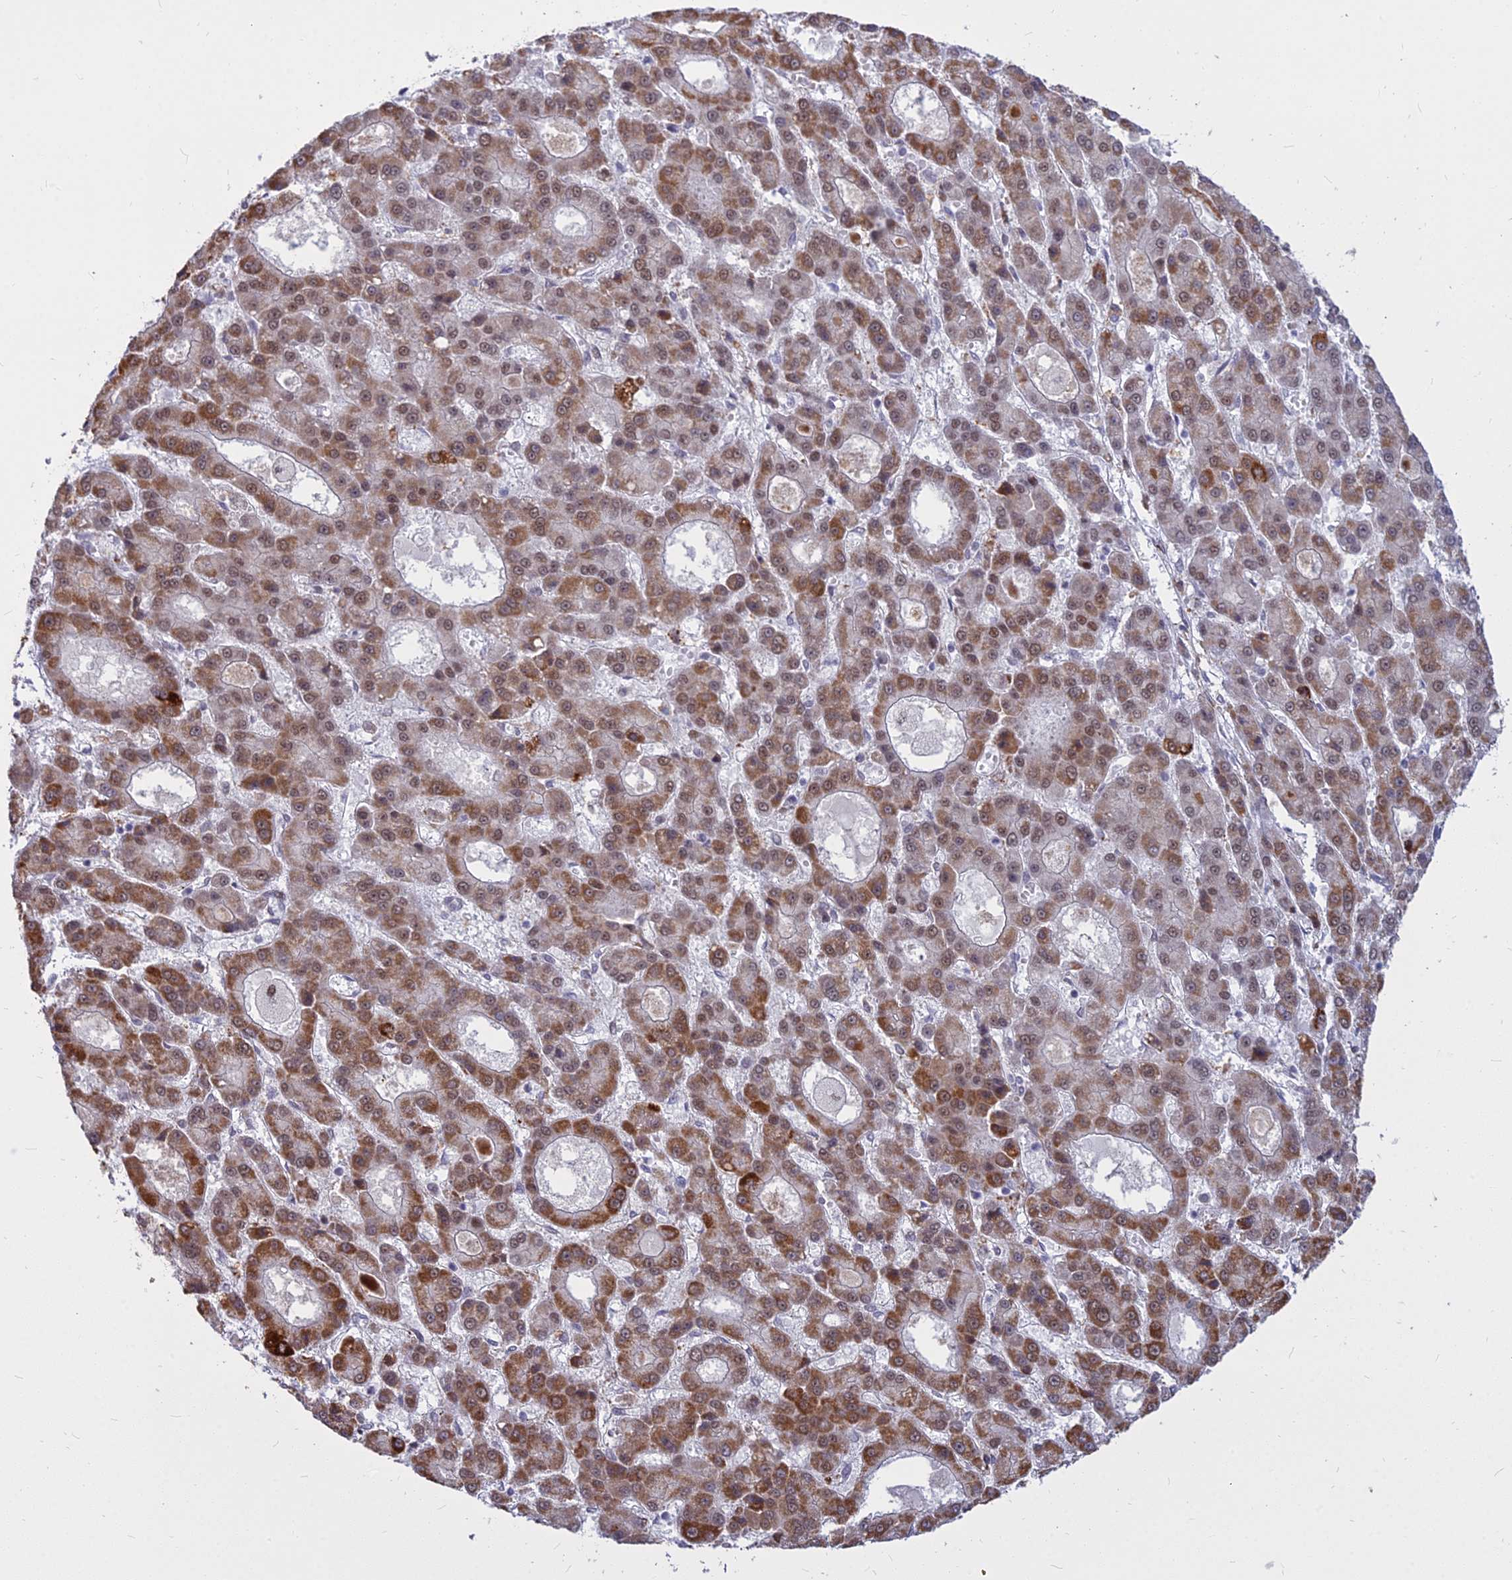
{"staining": {"intensity": "moderate", "quantity": "25%-75%", "location": "cytoplasmic/membranous,nuclear"}, "tissue": "liver cancer", "cell_type": "Tumor cells", "image_type": "cancer", "snomed": [{"axis": "morphology", "description": "Carcinoma, Hepatocellular, NOS"}, {"axis": "topography", "description": "Liver"}], "caption": "Protein expression by immunohistochemistry (IHC) shows moderate cytoplasmic/membranous and nuclear staining in approximately 25%-75% of tumor cells in liver cancer (hepatocellular carcinoma).", "gene": "ALG10", "patient": {"sex": "male", "age": 70}}